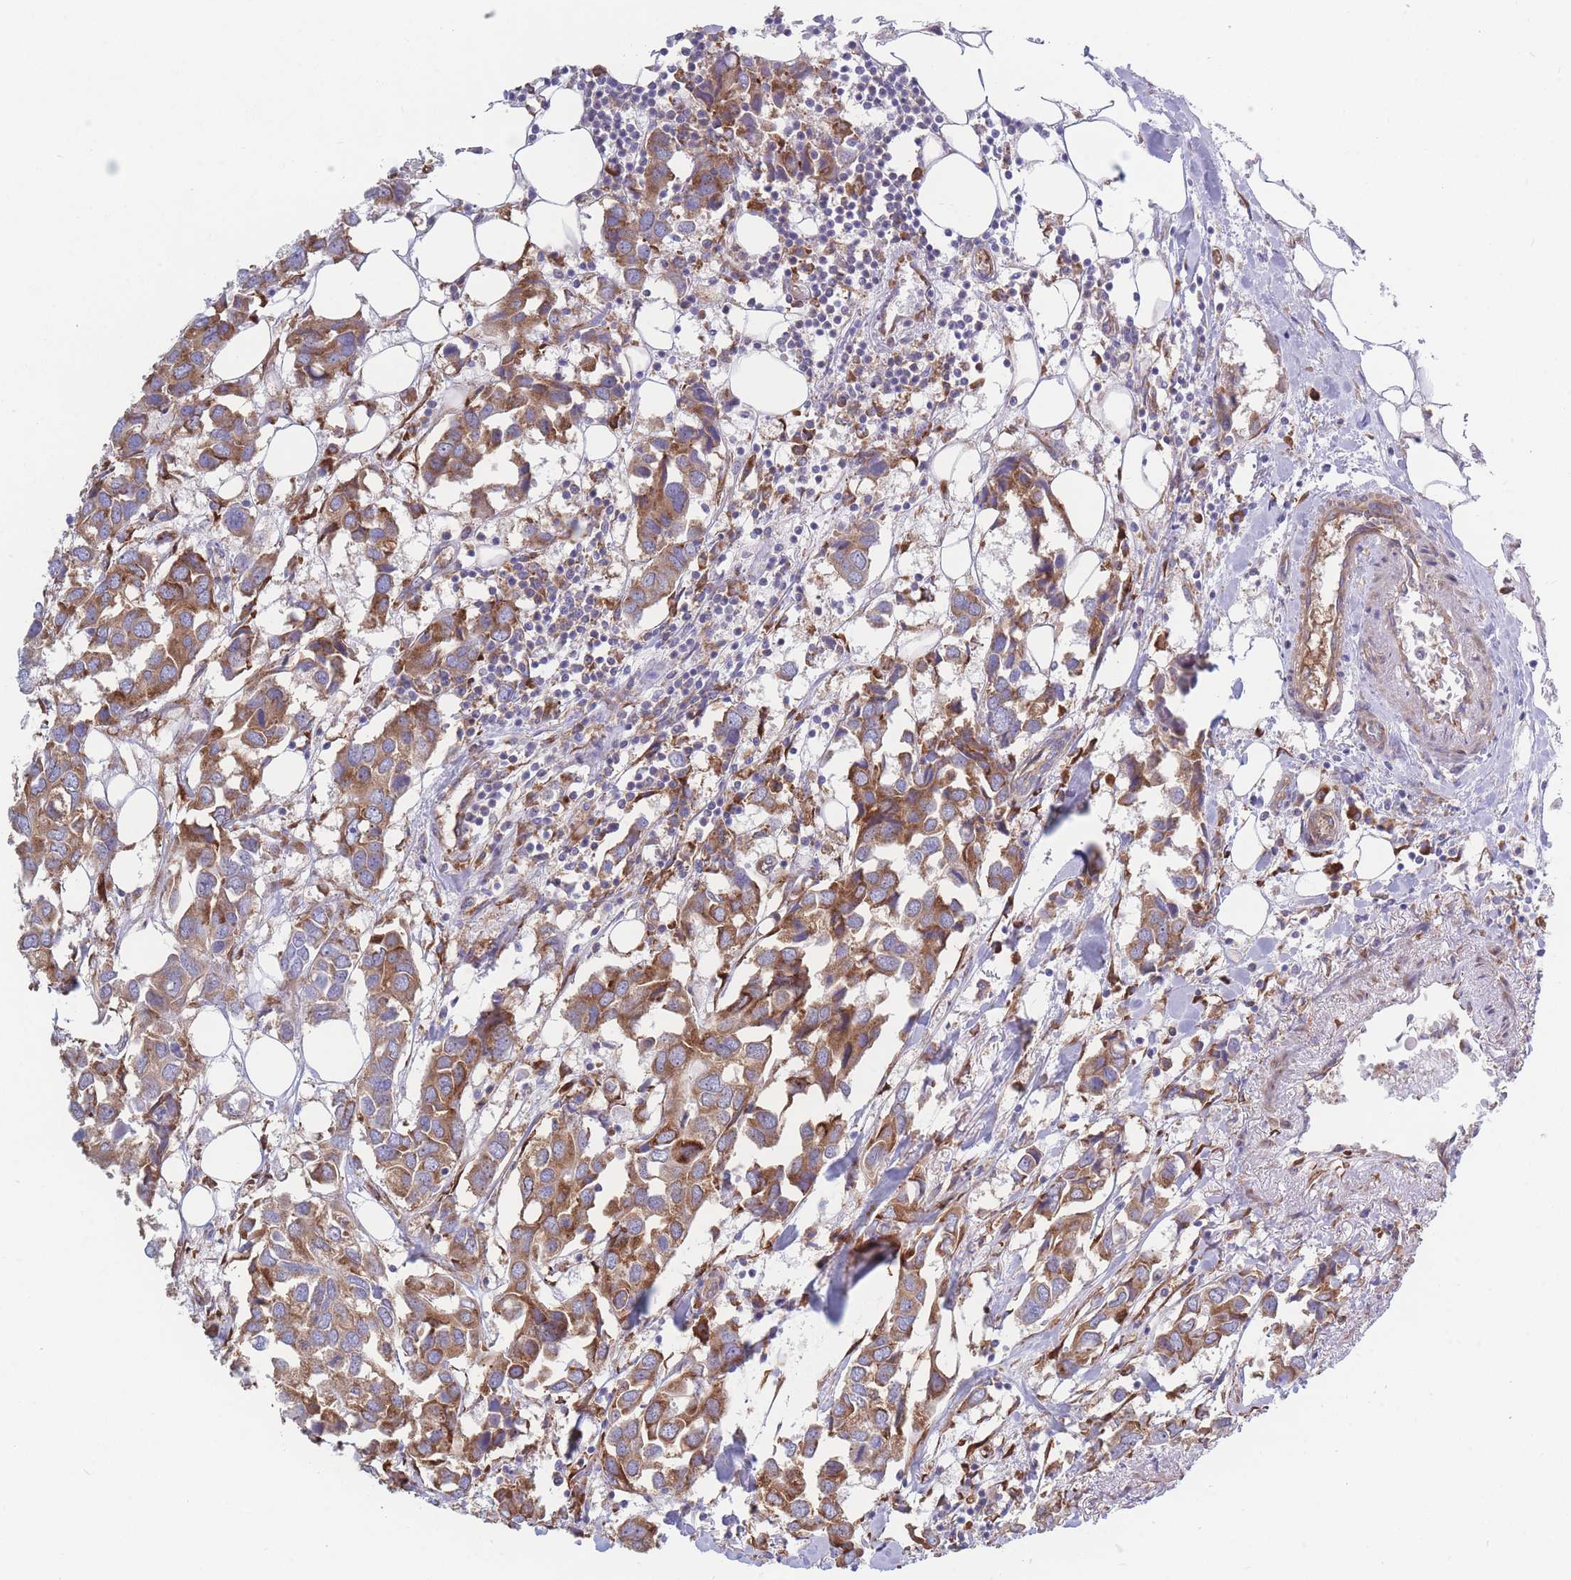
{"staining": {"intensity": "moderate", "quantity": ">75%", "location": "cytoplasmic/membranous"}, "tissue": "breast cancer", "cell_type": "Tumor cells", "image_type": "cancer", "snomed": [{"axis": "morphology", "description": "Duct carcinoma"}, {"axis": "topography", "description": "Breast"}], "caption": "Human breast cancer (intraductal carcinoma) stained with a brown dye shows moderate cytoplasmic/membranous positive positivity in approximately >75% of tumor cells.", "gene": "RPL8", "patient": {"sex": "female", "age": 83}}